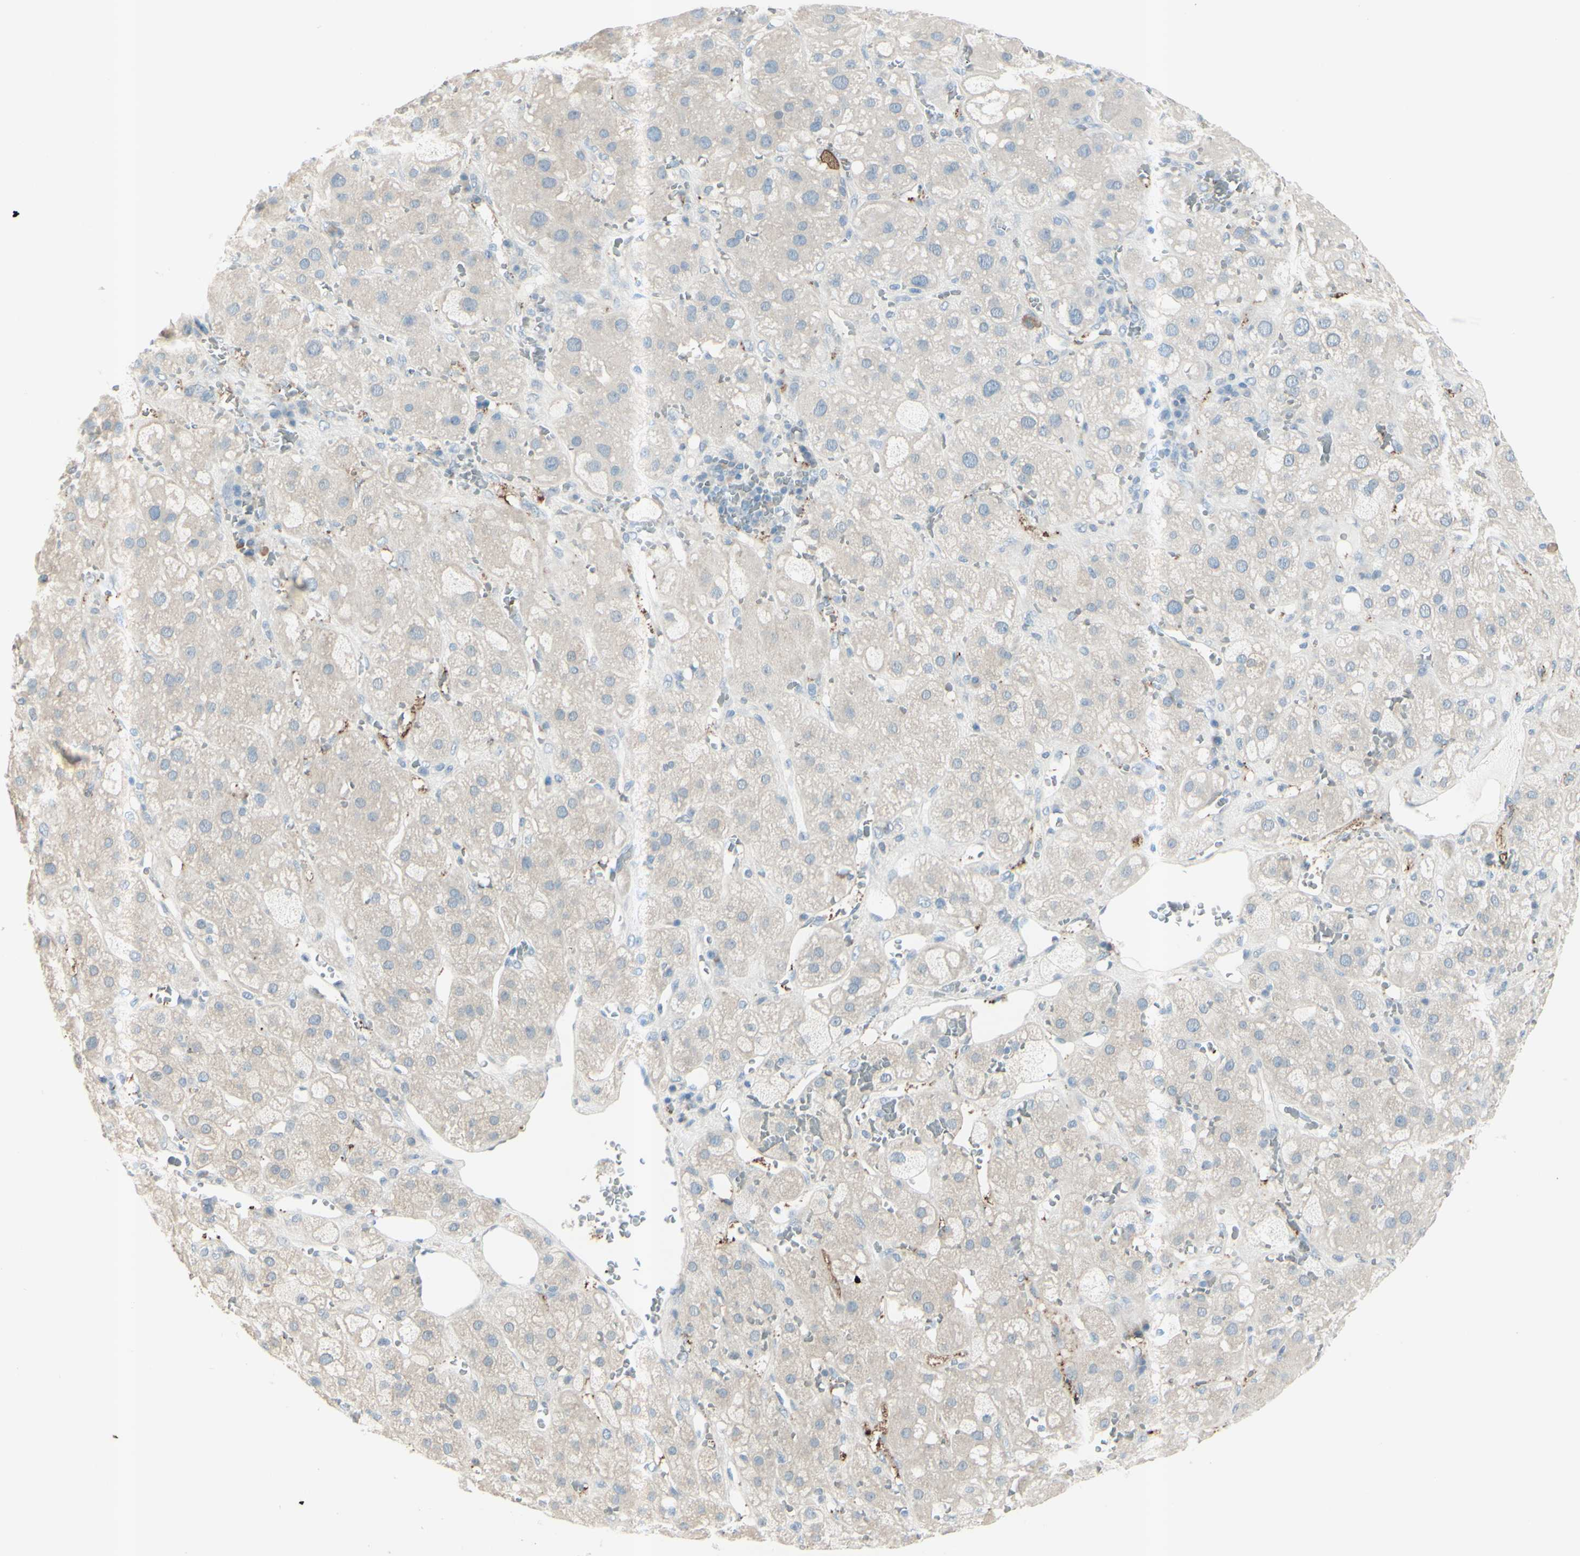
{"staining": {"intensity": "strong", "quantity": "<25%", "location": "cytoplasmic/membranous"}, "tissue": "adrenal gland", "cell_type": "Glandular cells", "image_type": "normal", "snomed": [{"axis": "morphology", "description": "Normal tissue, NOS"}, {"axis": "topography", "description": "Adrenal gland"}], "caption": "Strong cytoplasmic/membranous staining for a protein is appreciated in approximately <25% of glandular cells of benign adrenal gland using IHC.", "gene": "GPR34", "patient": {"sex": "female", "age": 47}}